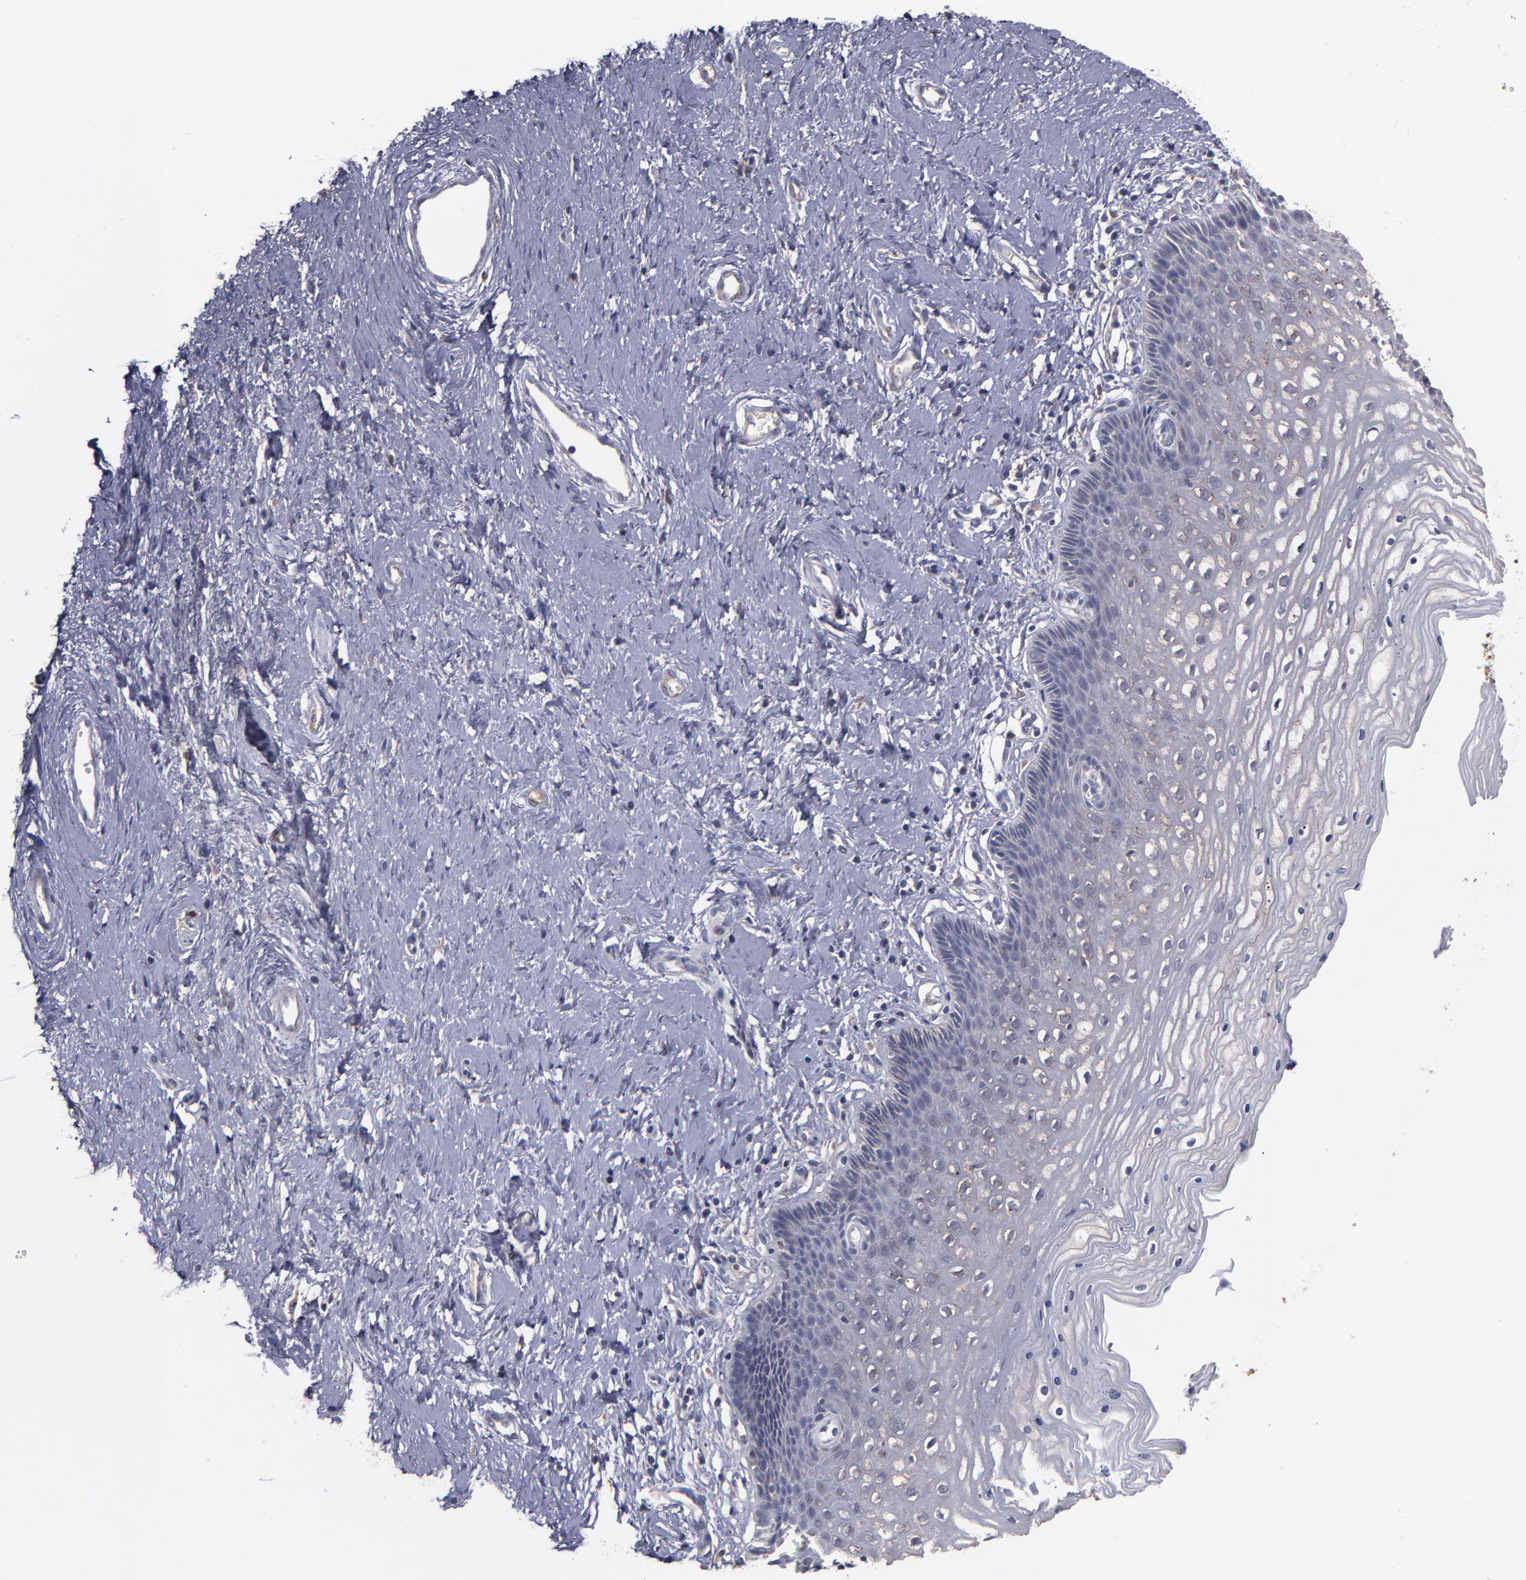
{"staining": {"intensity": "weak", "quantity": ">75%", "location": "cytoplasmic/membranous"}, "tissue": "cervix", "cell_type": "Glandular cells", "image_type": "normal", "snomed": [{"axis": "morphology", "description": "Normal tissue, NOS"}, {"axis": "topography", "description": "Cervix"}], "caption": "High-power microscopy captured an immunohistochemistry micrograph of unremarkable cervix, revealing weak cytoplasmic/membranous expression in approximately >75% of glandular cells. The protein is stained brown, and the nuclei are stained in blue (DAB (3,3'-diaminobenzidine) IHC with brightfield microscopy, high magnification).", "gene": "MMP11", "patient": {"sex": "female", "age": 39}}